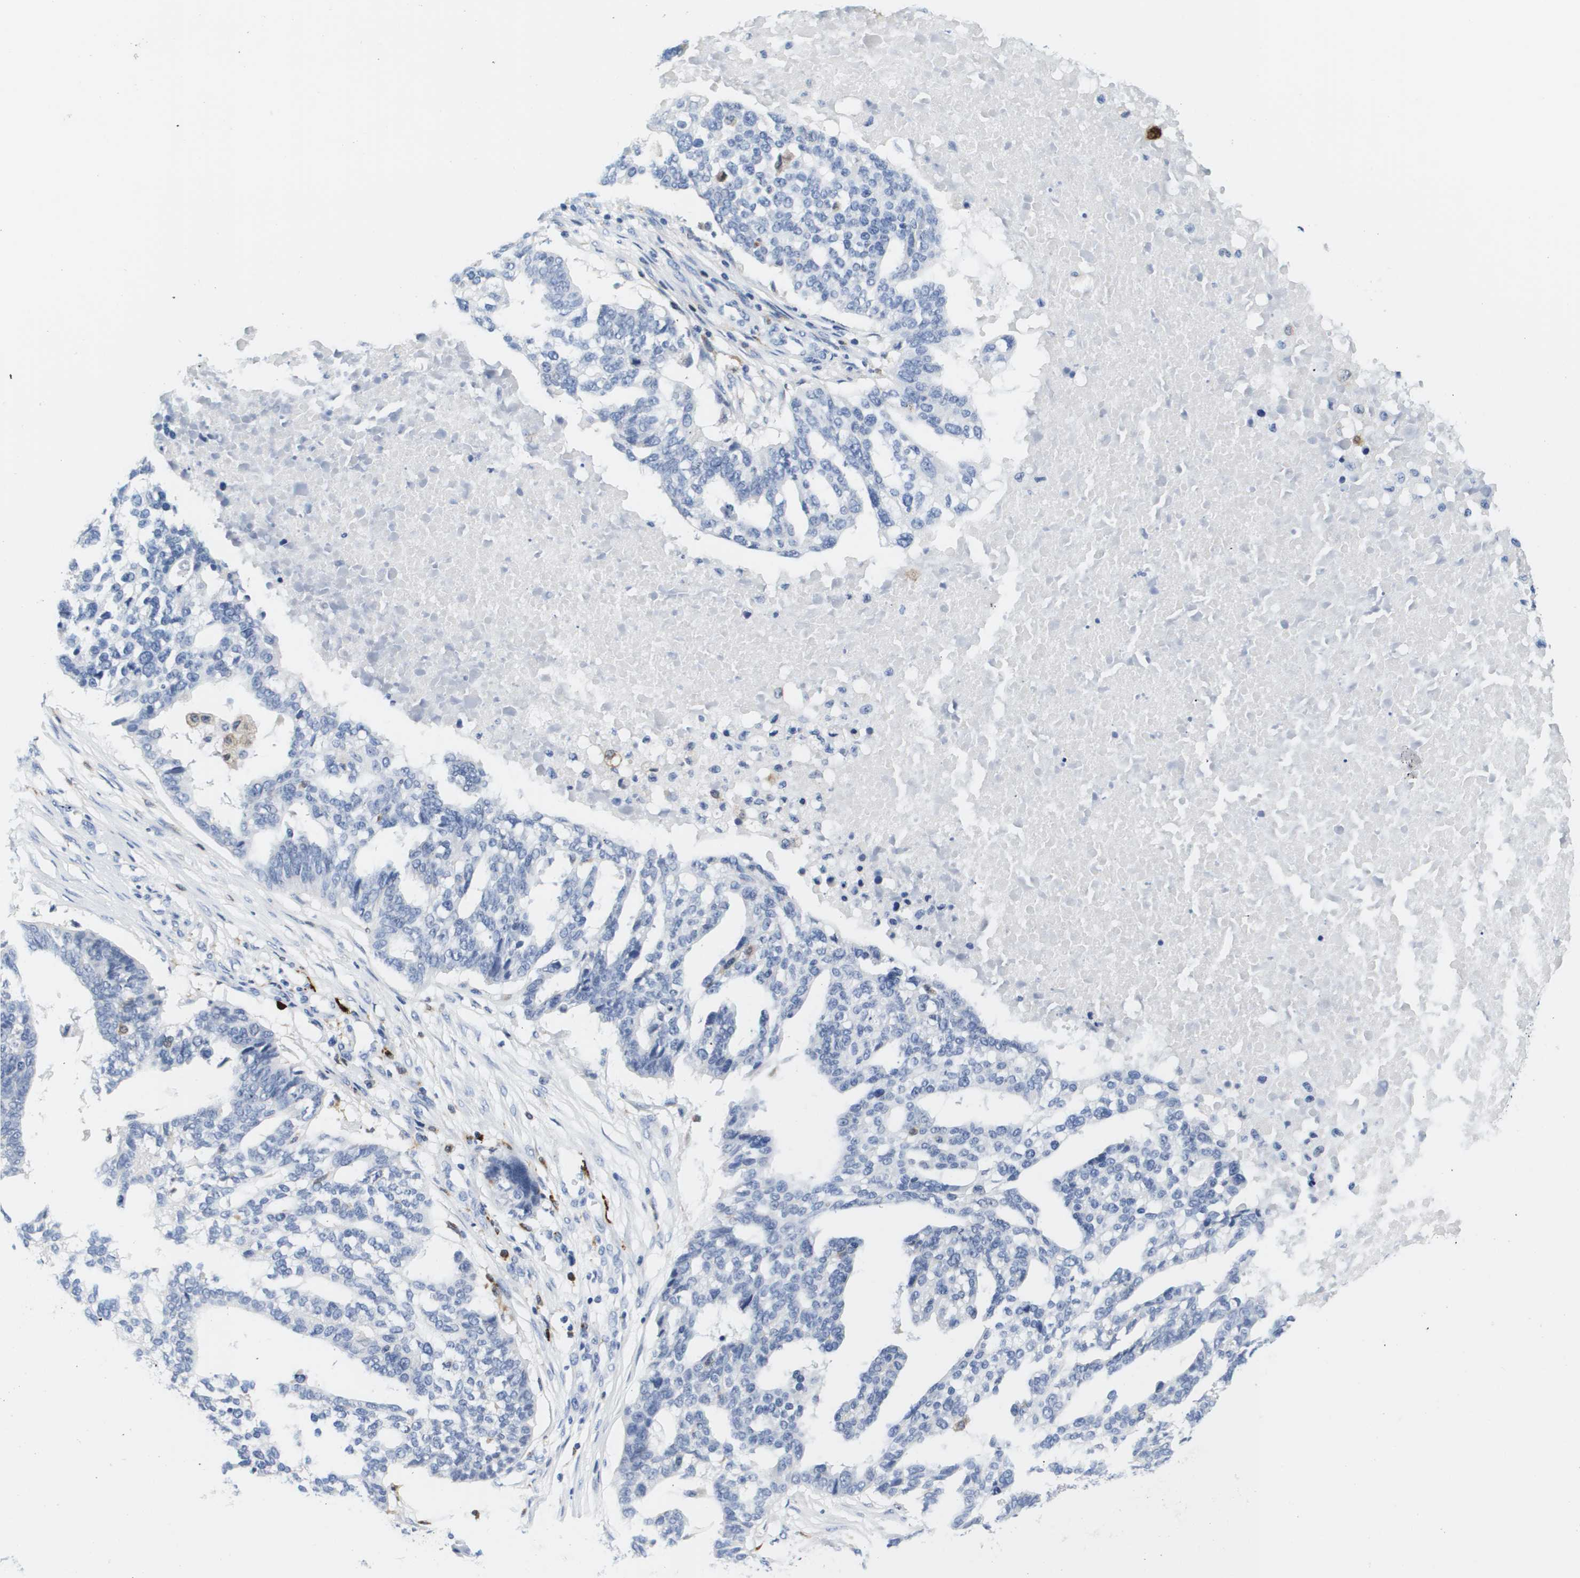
{"staining": {"intensity": "negative", "quantity": "none", "location": "none"}, "tissue": "ovarian cancer", "cell_type": "Tumor cells", "image_type": "cancer", "snomed": [{"axis": "morphology", "description": "Cystadenocarcinoma, serous, NOS"}, {"axis": "topography", "description": "Ovary"}], "caption": "High power microscopy histopathology image of an IHC micrograph of ovarian serous cystadenocarcinoma, revealing no significant expression in tumor cells. (Stains: DAB (3,3'-diaminobenzidine) IHC with hematoxylin counter stain, Microscopy: brightfield microscopy at high magnification).", "gene": "HMOX1", "patient": {"sex": "female", "age": 59}}